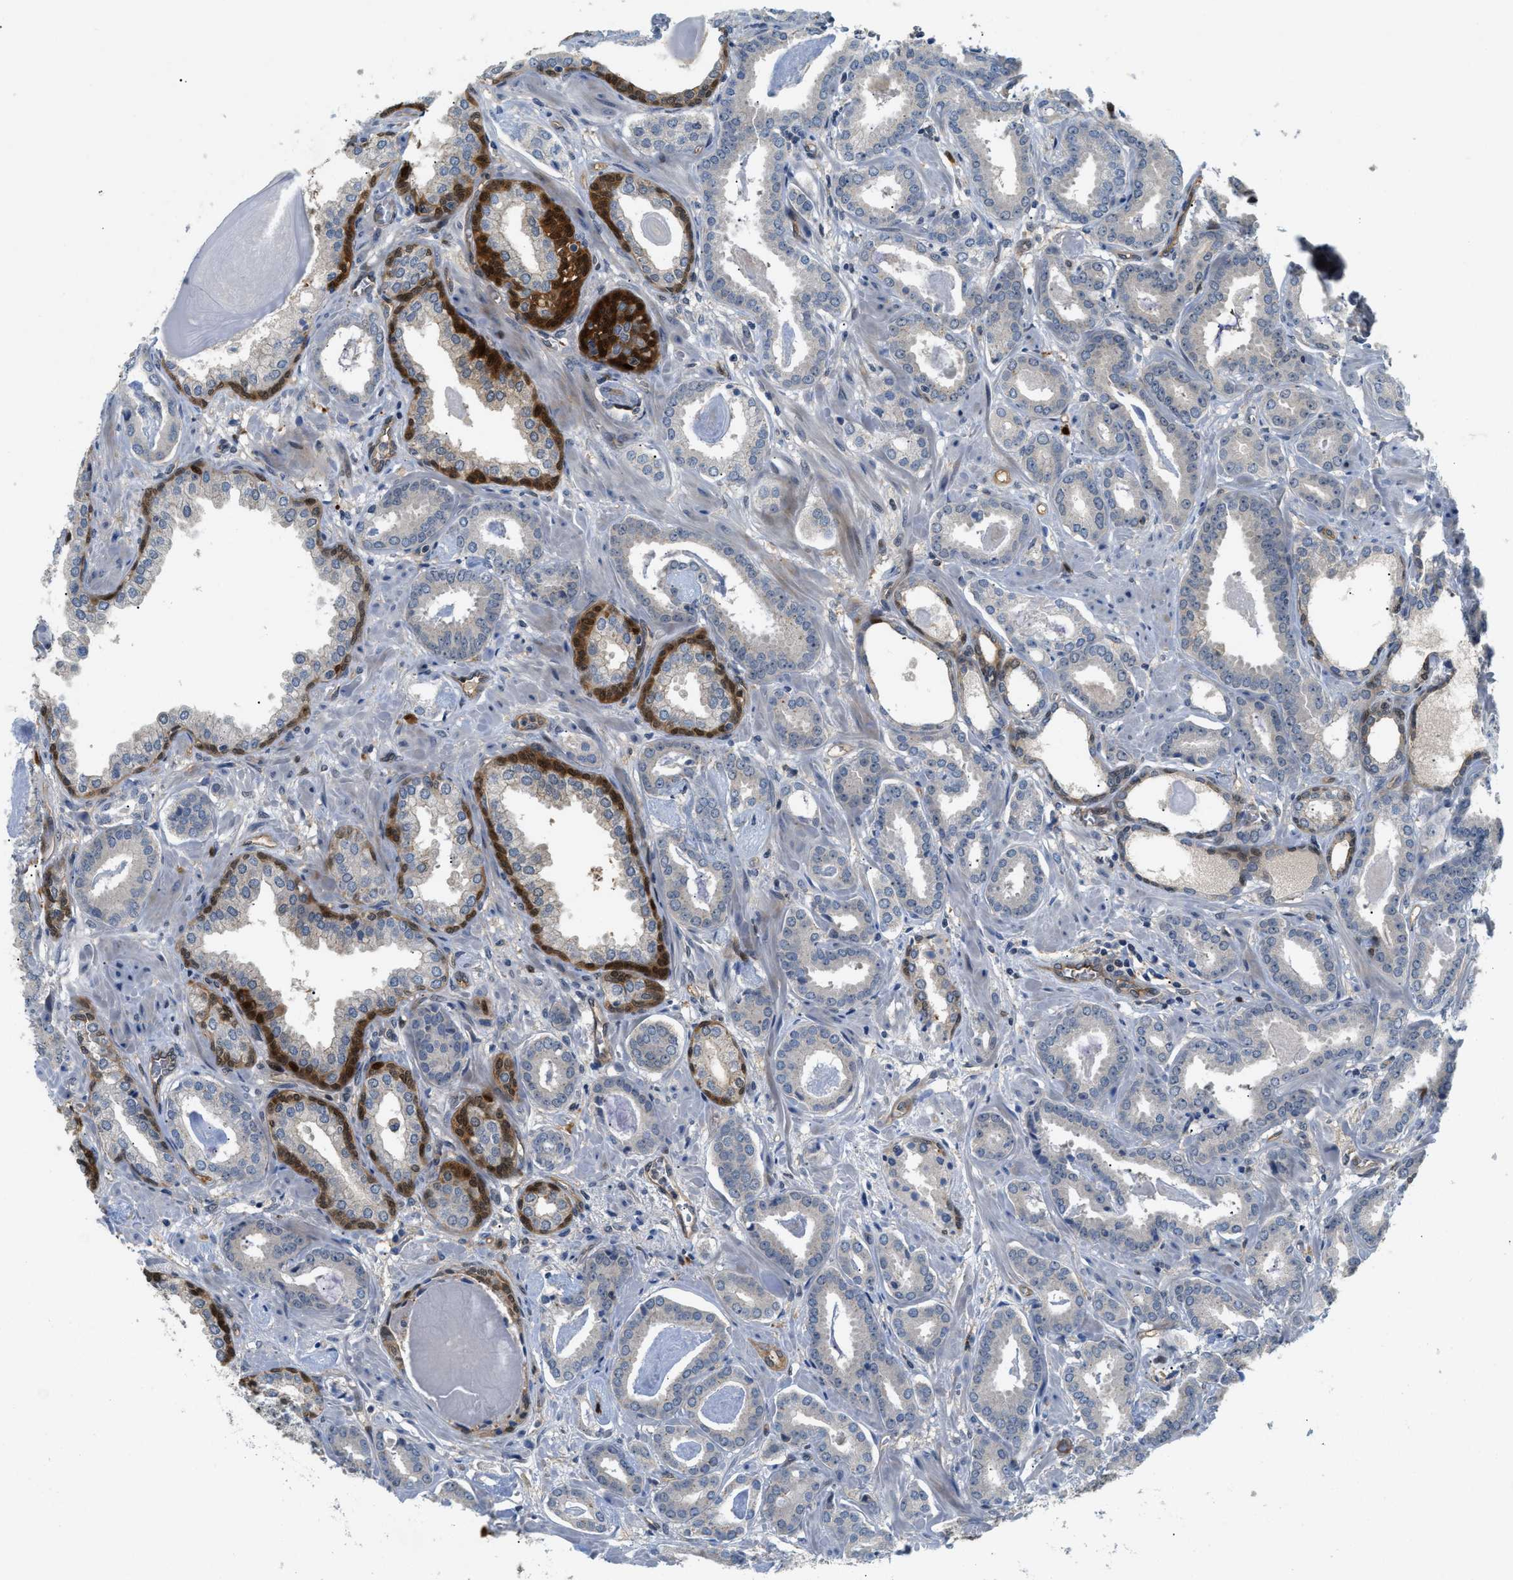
{"staining": {"intensity": "negative", "quantity": "none", "location": "none"}, "tissue": "prostate cancer", "cell_type": "Tumor cells", "image_type": "cancer", "snomed": [{"axis": "morphology", "description": "Adenocarcinoma, Low grade"}, {"axis": "topography", "description": "Prostate"}], "caption": "There is no significant expression in tumor cells of prostate low-grade adenocarcinoma.", "gene": "TRAK2", "patient": {"sex": "male", "age": 53}}